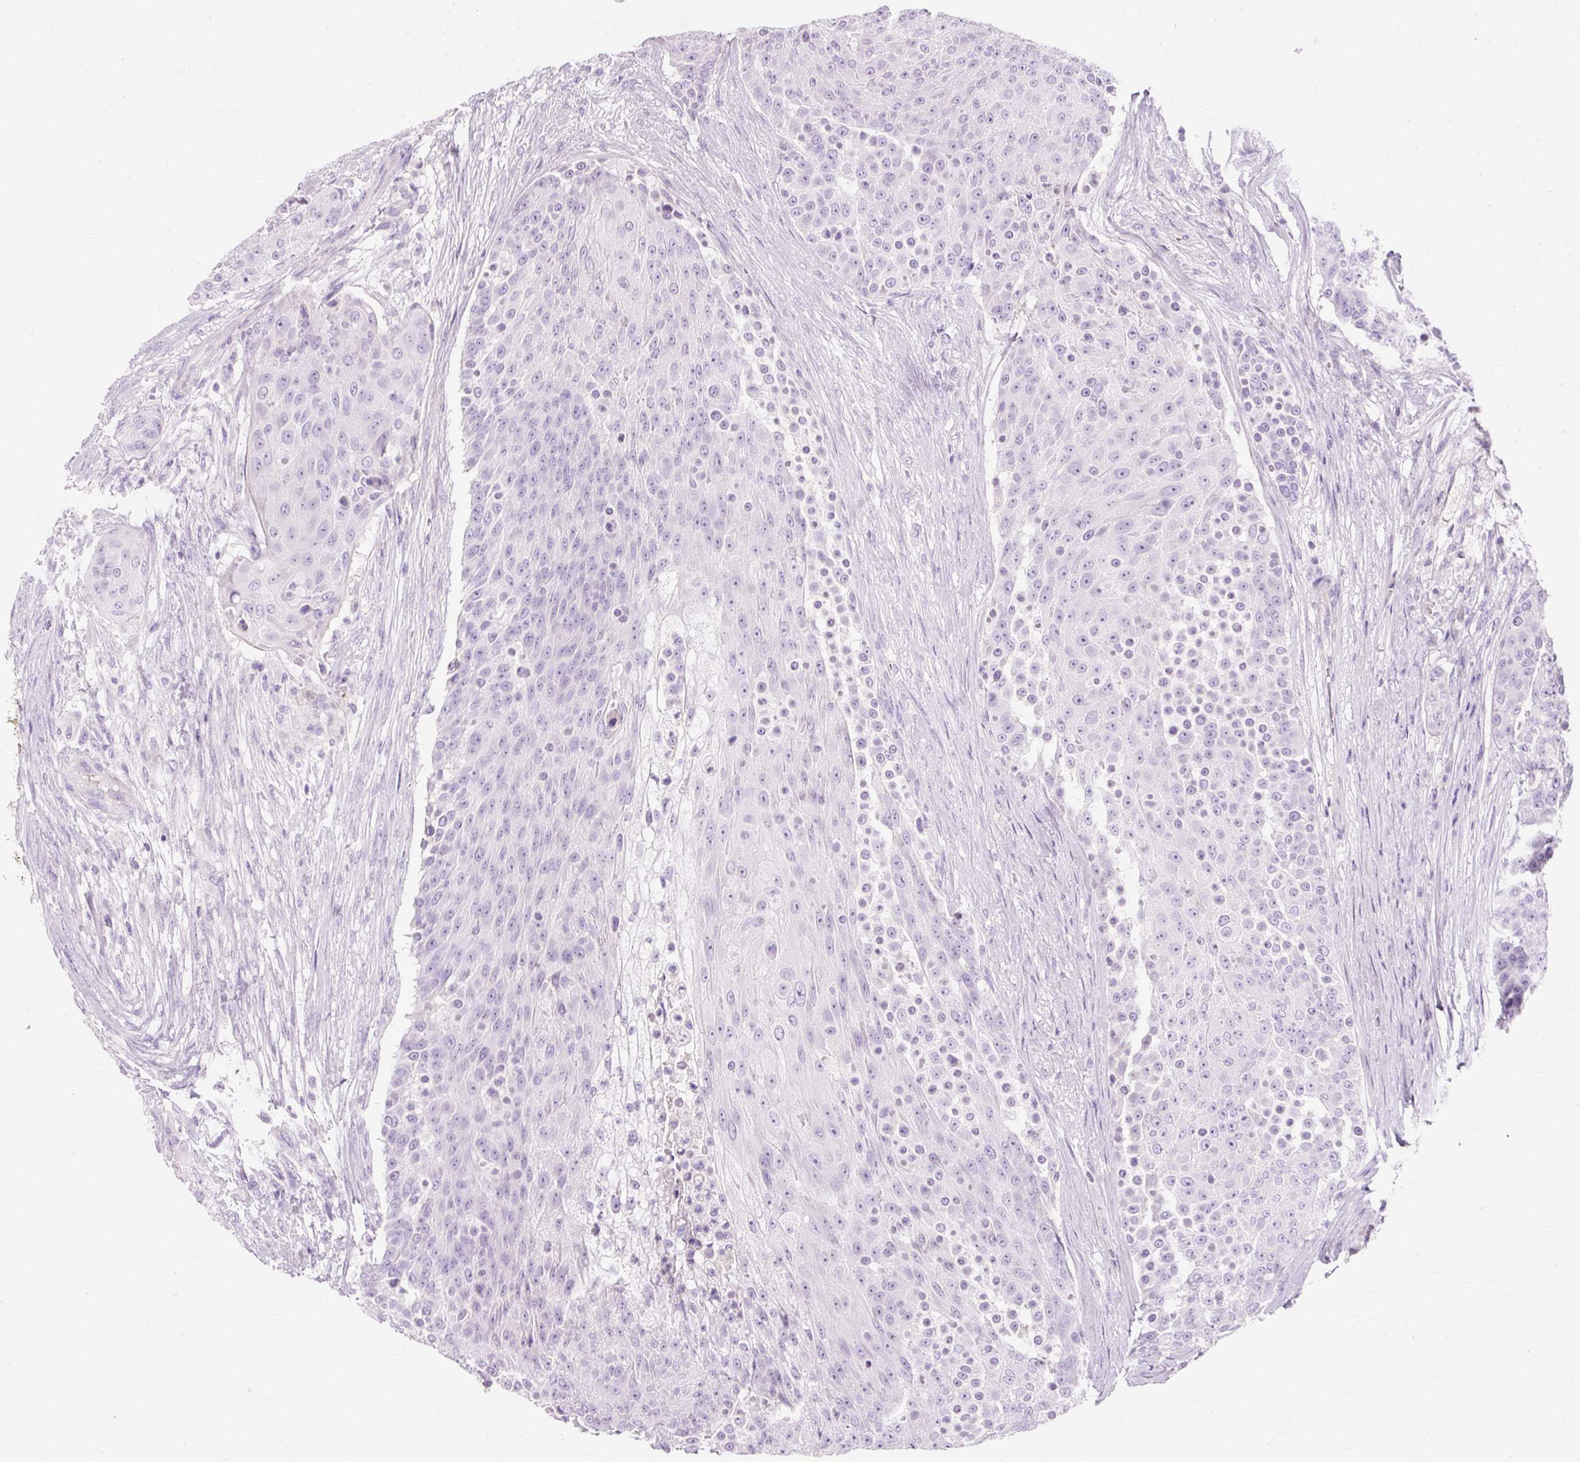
{"staining": {"intensity": "negative", "quantity": "none", "location": "none"}, "tissue": "urothelial cancer", "cell_type": "Tumor cells", "image_type": "cancer", "snomed": [{"axis": "morphology", "description": "Urothelial carcinoma, High grade"}, {"axis": "topography", "description": "Urinary bladder"}], "caption": "Tumor cells are negative for brown protein staining in urothelial cancer.", "gene": "TMEM213", "patient": {"sex": "female", "age": 63}}